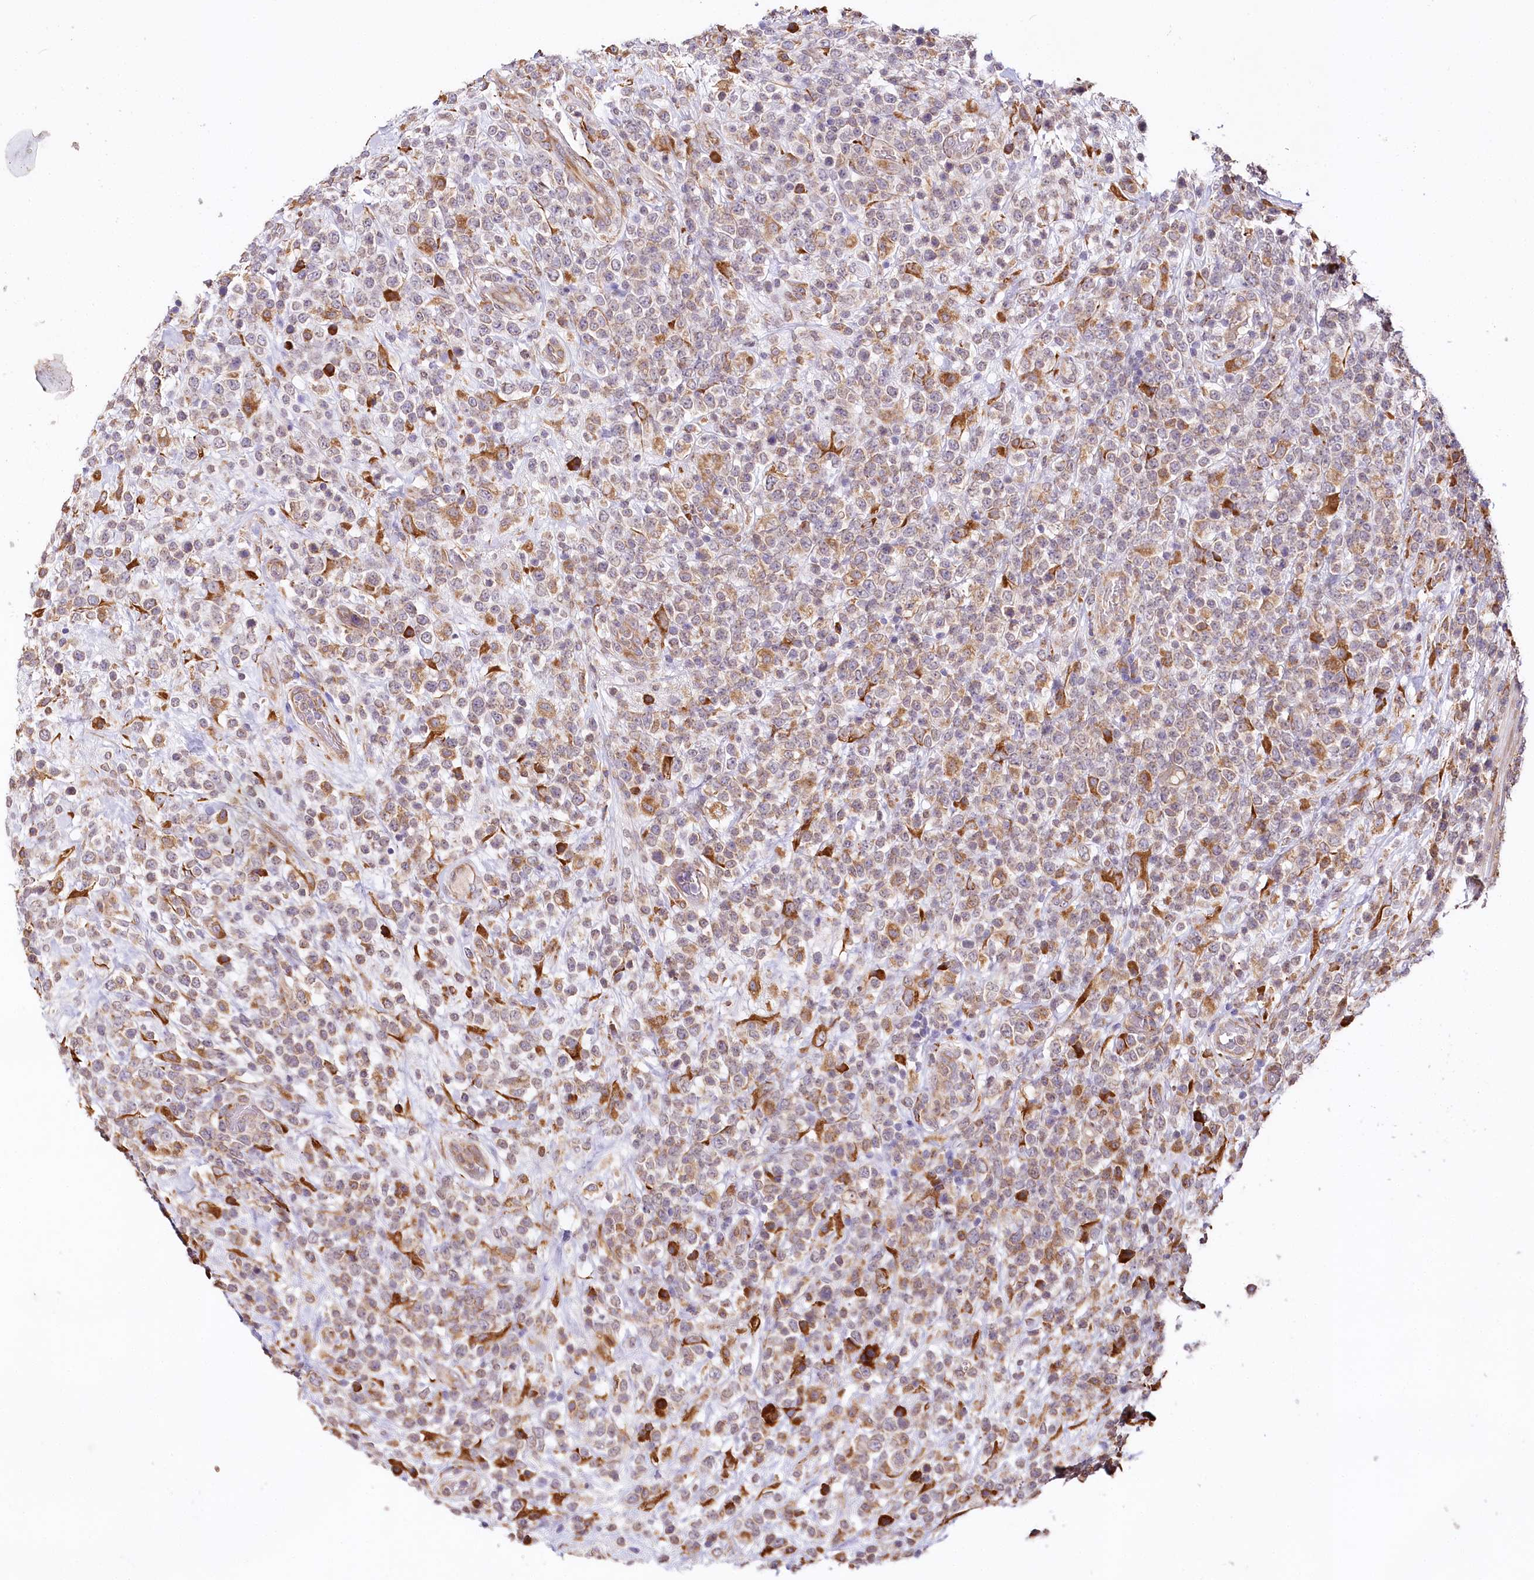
{"staining": {"intensity": "strong", "quantity": "<25%", "location": "cytoplasmic/membranous"}, "tissue": "lymphoma", "cell_type": "Tumor cells", "image_type": "cancer", "snomed": [{"axis": "morphology", "description": "Malignant lymphoma, non-Hodgkin's type, High grade"}, {"axis": "topography", "description": "Colon"}], "caption": "Protein expression analysis of malignant lymphoma, non-Hodgkin's type (high-grade) reveals strong cytoplasmic/membranous positivity in approximately <25% of tumor cells.", "gene": "VEGFA", "patient": {"sex": "female", "age": 53}}